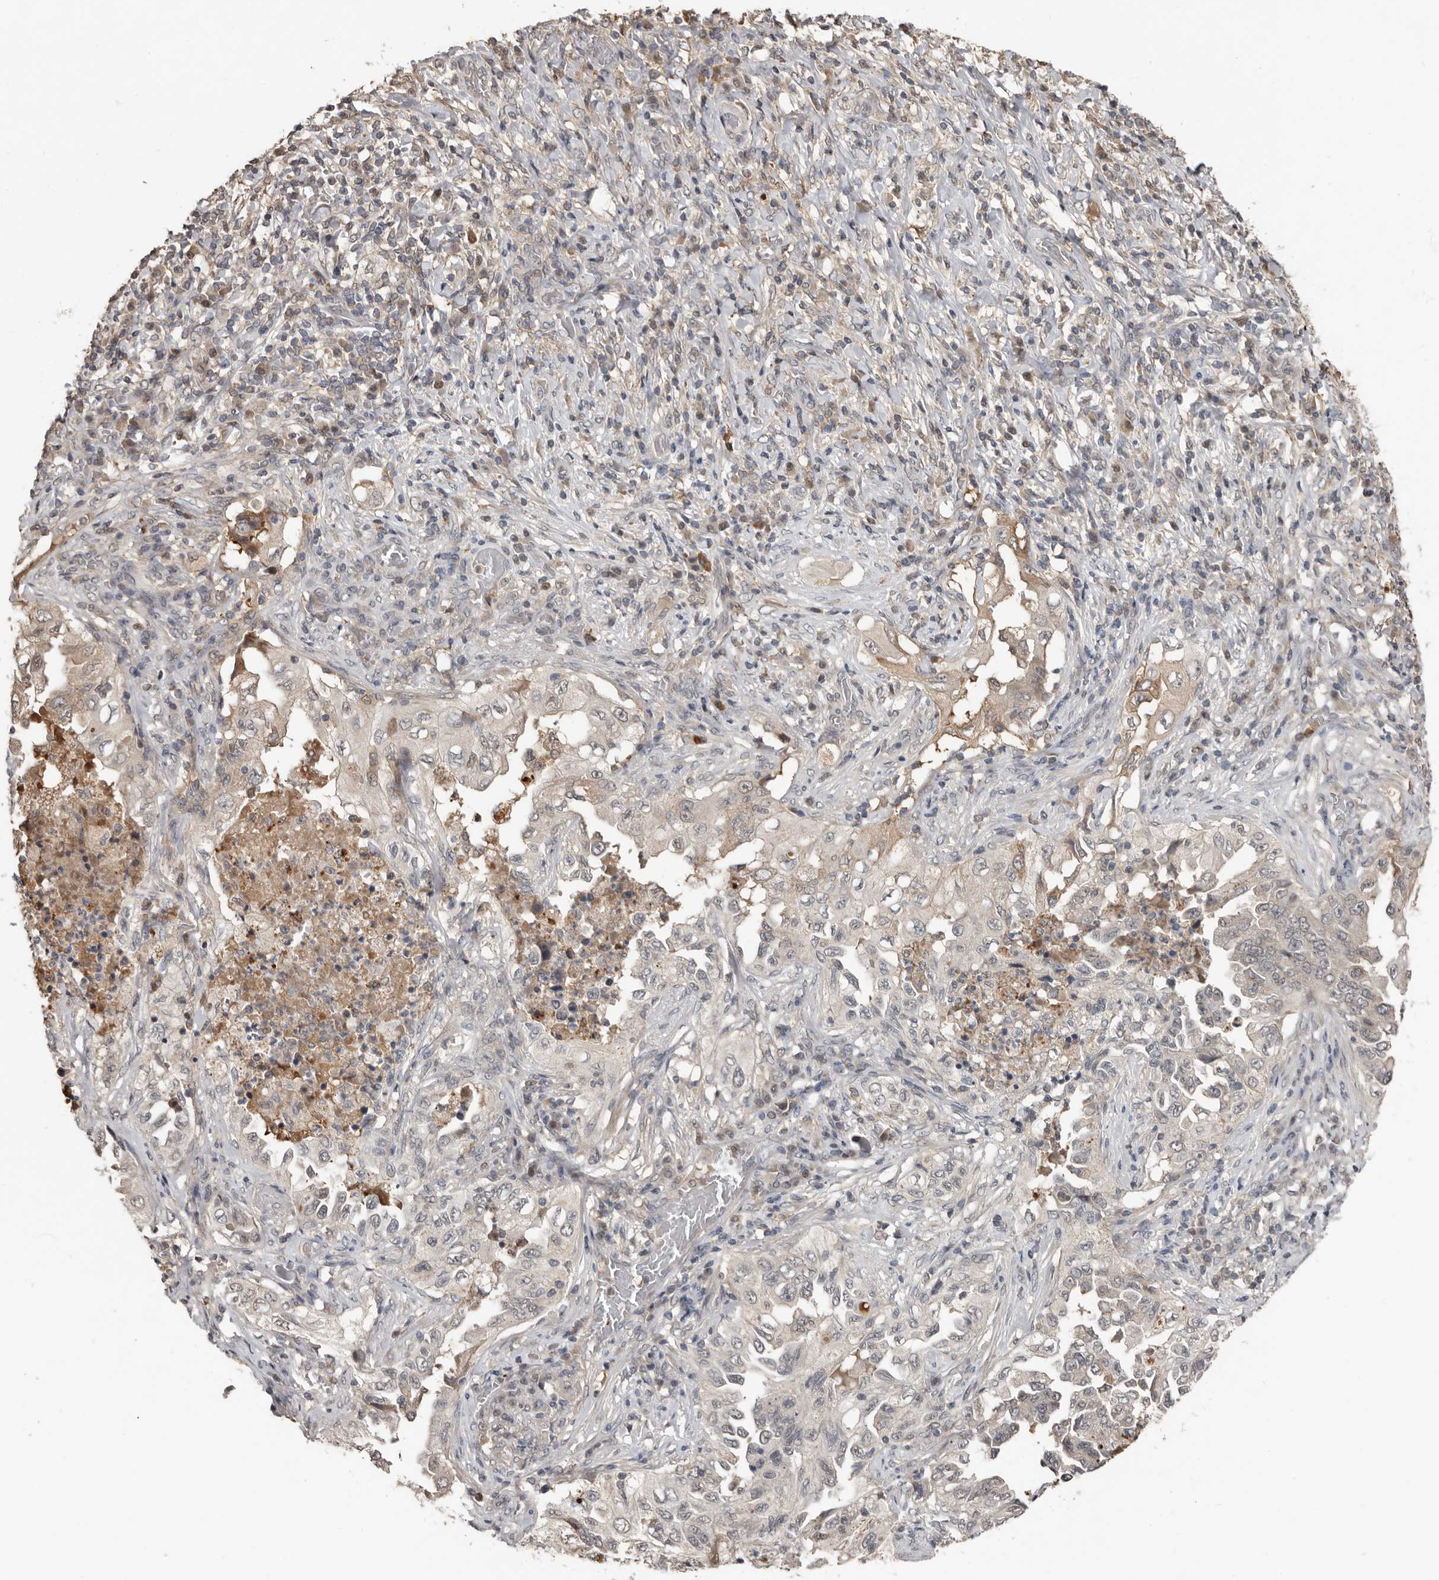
{"staining": {"intensity": "negative", "quantity": "none", "location": "none"}, "tissue": "lung cancer", "cell_type": "Tumor cells", "image_type": "cancer", "snomed": [{"axis": "morphology", "description": "Adenocarcinoma, NOS"}, {"axis": "topography", "description": "Lung"}], "caption": "The immunohistochemistry (IHC) photomicrograph has no significant positivity in tumor cells of lung adenocarcinoma tissue.", "gene": "LRGUK", "patient": {"sex": "female", "age": 51}}